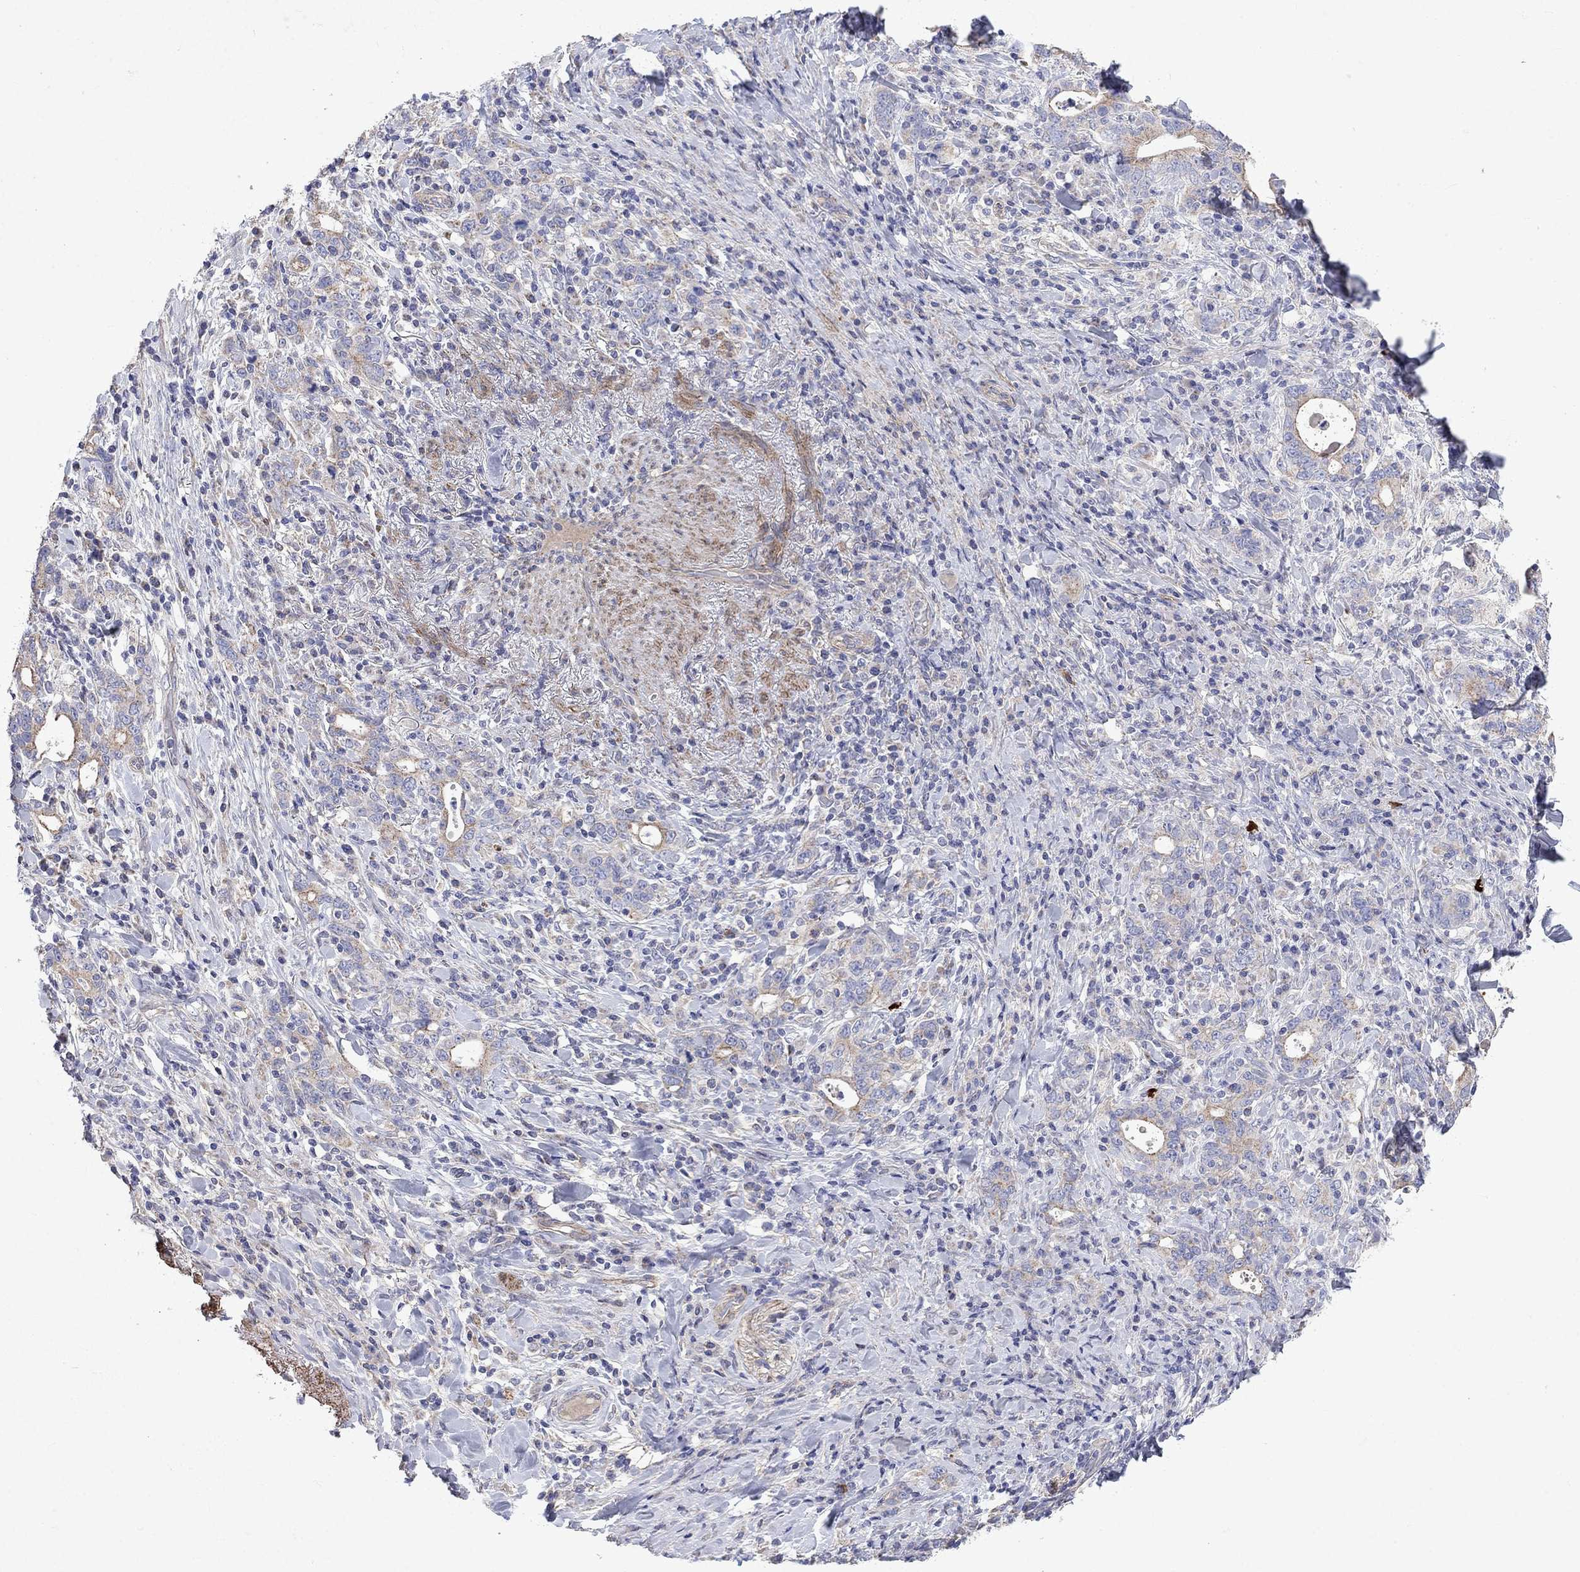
{"staining": {"intensity": "moderate", "quantity": "<25%", "location": "cytoplasmic/membranous"}, "tissue": "stomach cancer", "cell_type": "Tumor cells", "image_type": "cancer", "snomed": [{"axis": "morphology", "description": "Adenocarcinoma, NOS"}, {"axis": "topography", "description": "Stomach"}], "caption": "Moderate cytoplasmic/membranous staining is seen in approximately <25% of tumor cells in adenocarcinoma (stomach). Immunohistochemistry stains the protein of interest in brown and the nuclei are stained blue.", "gene": "DTNA", "patient": {"sex": "male", "age": 79}}